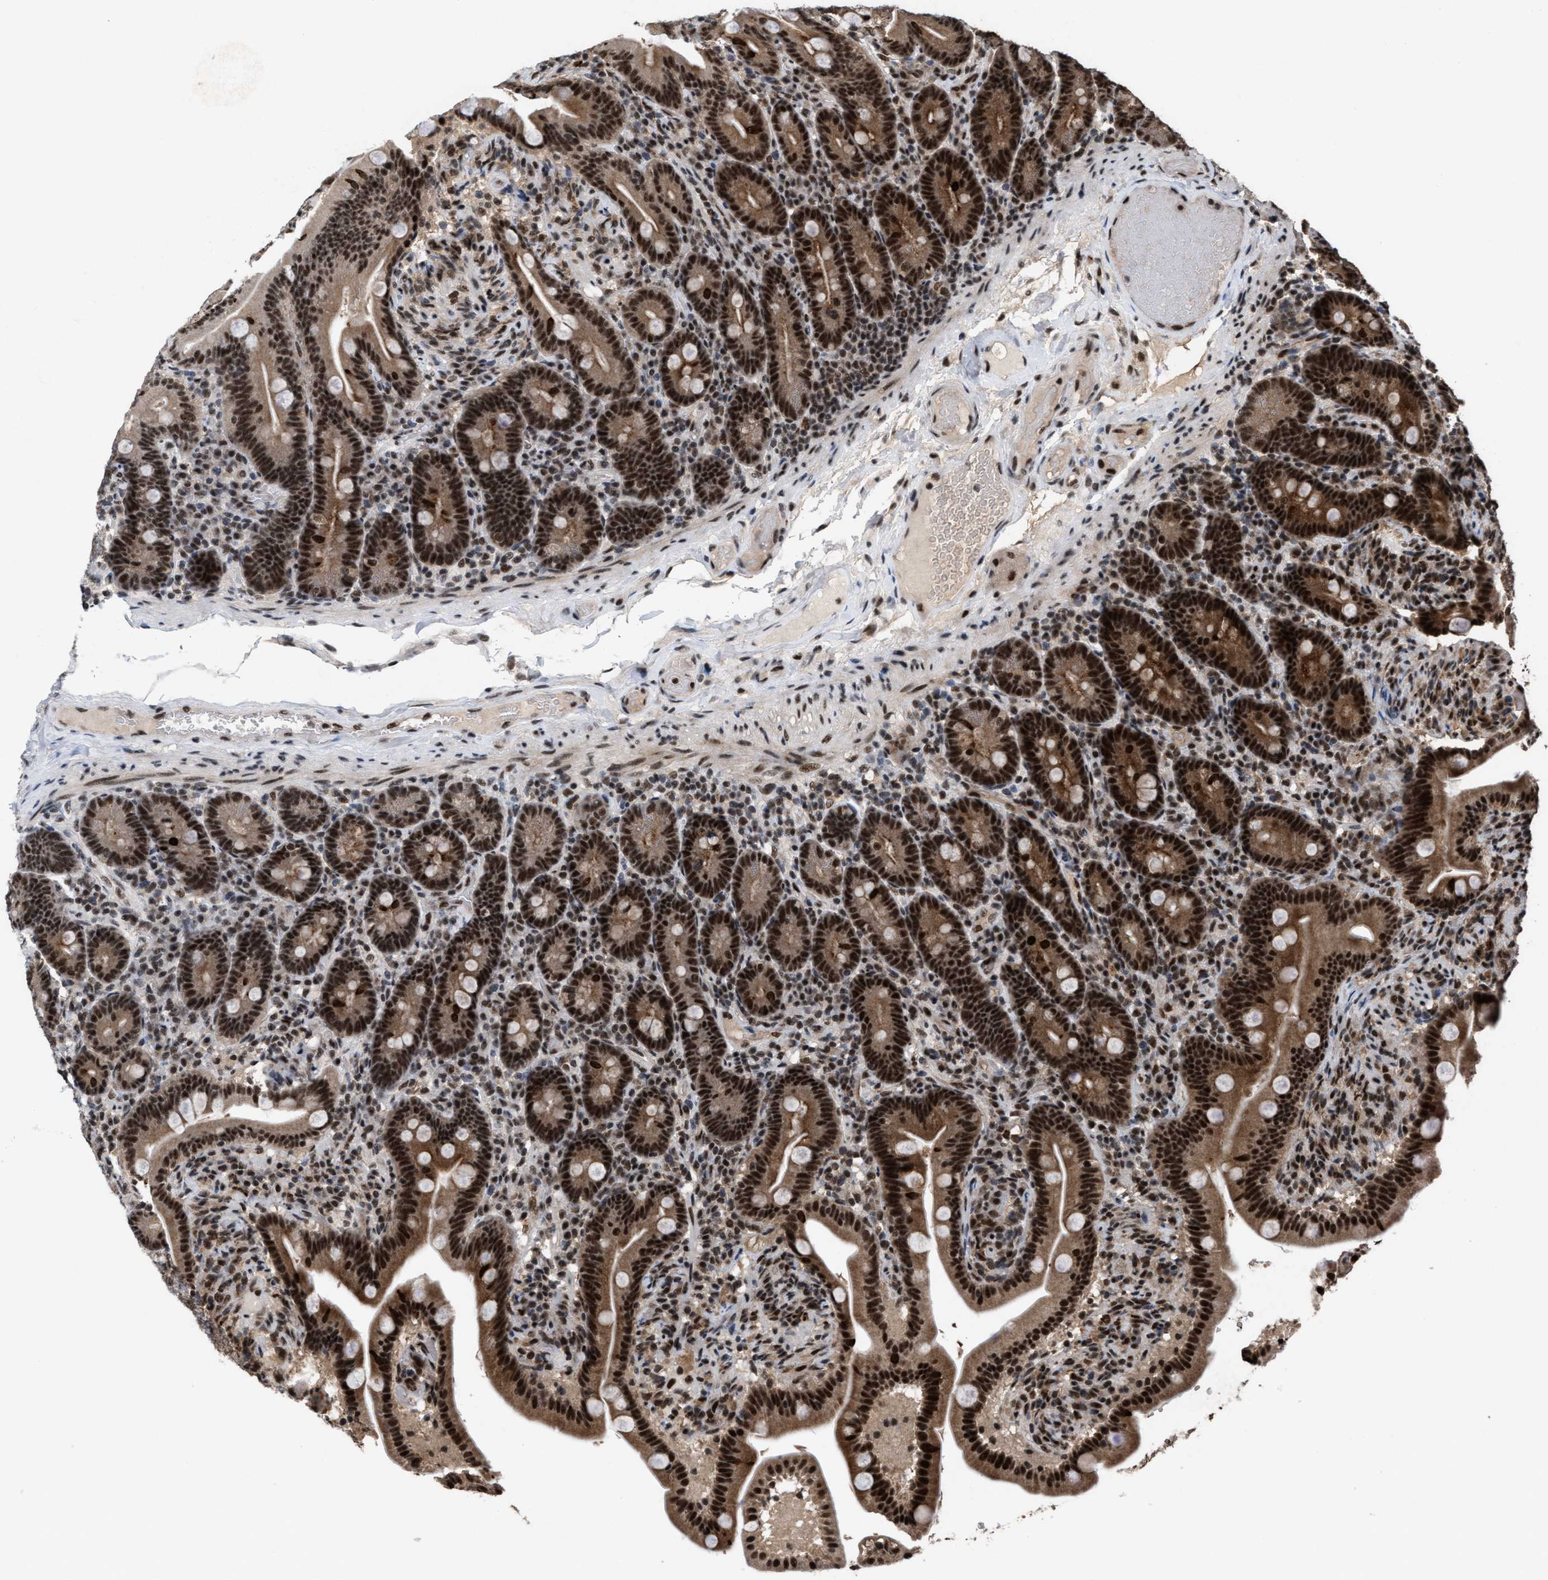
{"staining": {"intensity": "strong", "quantity": ">75%", "location": "cytoplasmic/membranous,nuclear"}, "tissue": "duodenum", "cell_type": "Glandular cells", "image_type": "normal", "snomed": [{"axis": "morphology", "description": "Normal tissue, NOS"}, {"axis": "topography", "description": "Duodenum"}], "caption": "A brown stain shows strong cytoplasmic/membranous,nuclear staining of a protein in glandular cells of benign human duodenum. The protein of interest is stained brown, and the nuclei are stained in blue (DAB IHC with brightfield microscopy, high magnification).", "gene": "PRPF4", "patient": {"sex": "male", "age": 54}}